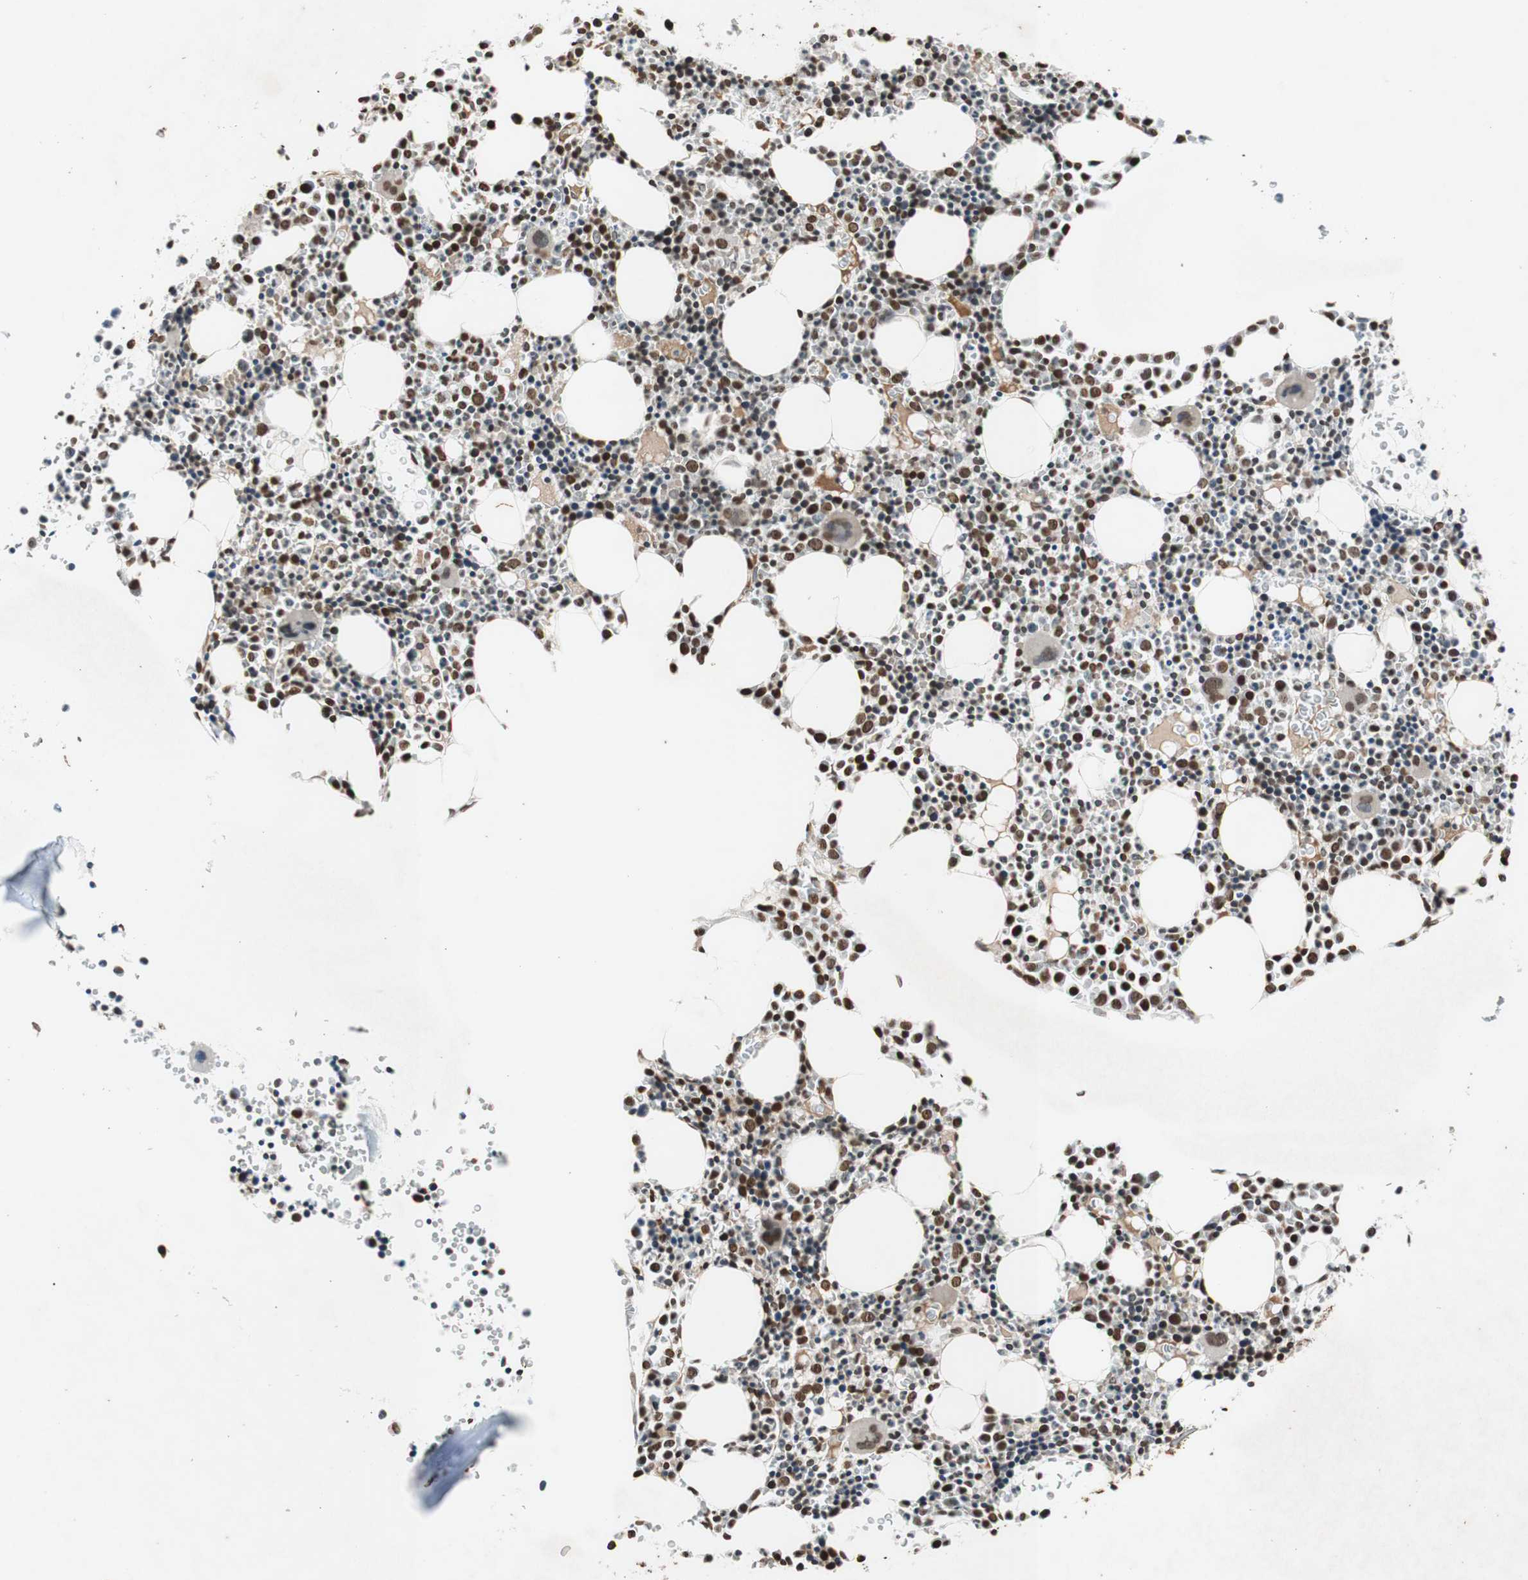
{"staining": {"intensity": "strong", "quantity": ">75%", "location": "nuclear"}, "tissue": "bone marrow", "cell_type": "Hematopoietic cells", "image_type": "normal", "snomed": [{"axis": "morphology", "description": "Normal tissue, NOS"}, {"axis": "morphology", "description": "Inflammation, NOS"}, {"axis": "topography", "description": "Bone marrow"}], "caption": "Immunohistochemical staining of unremarkable human bone marrow displays >75% levels of strong nuclear protein staining in approximately >75% of hematopoietic cells.", "gene": "MCM6", "patient": {"sex": "female", "age": 17}}